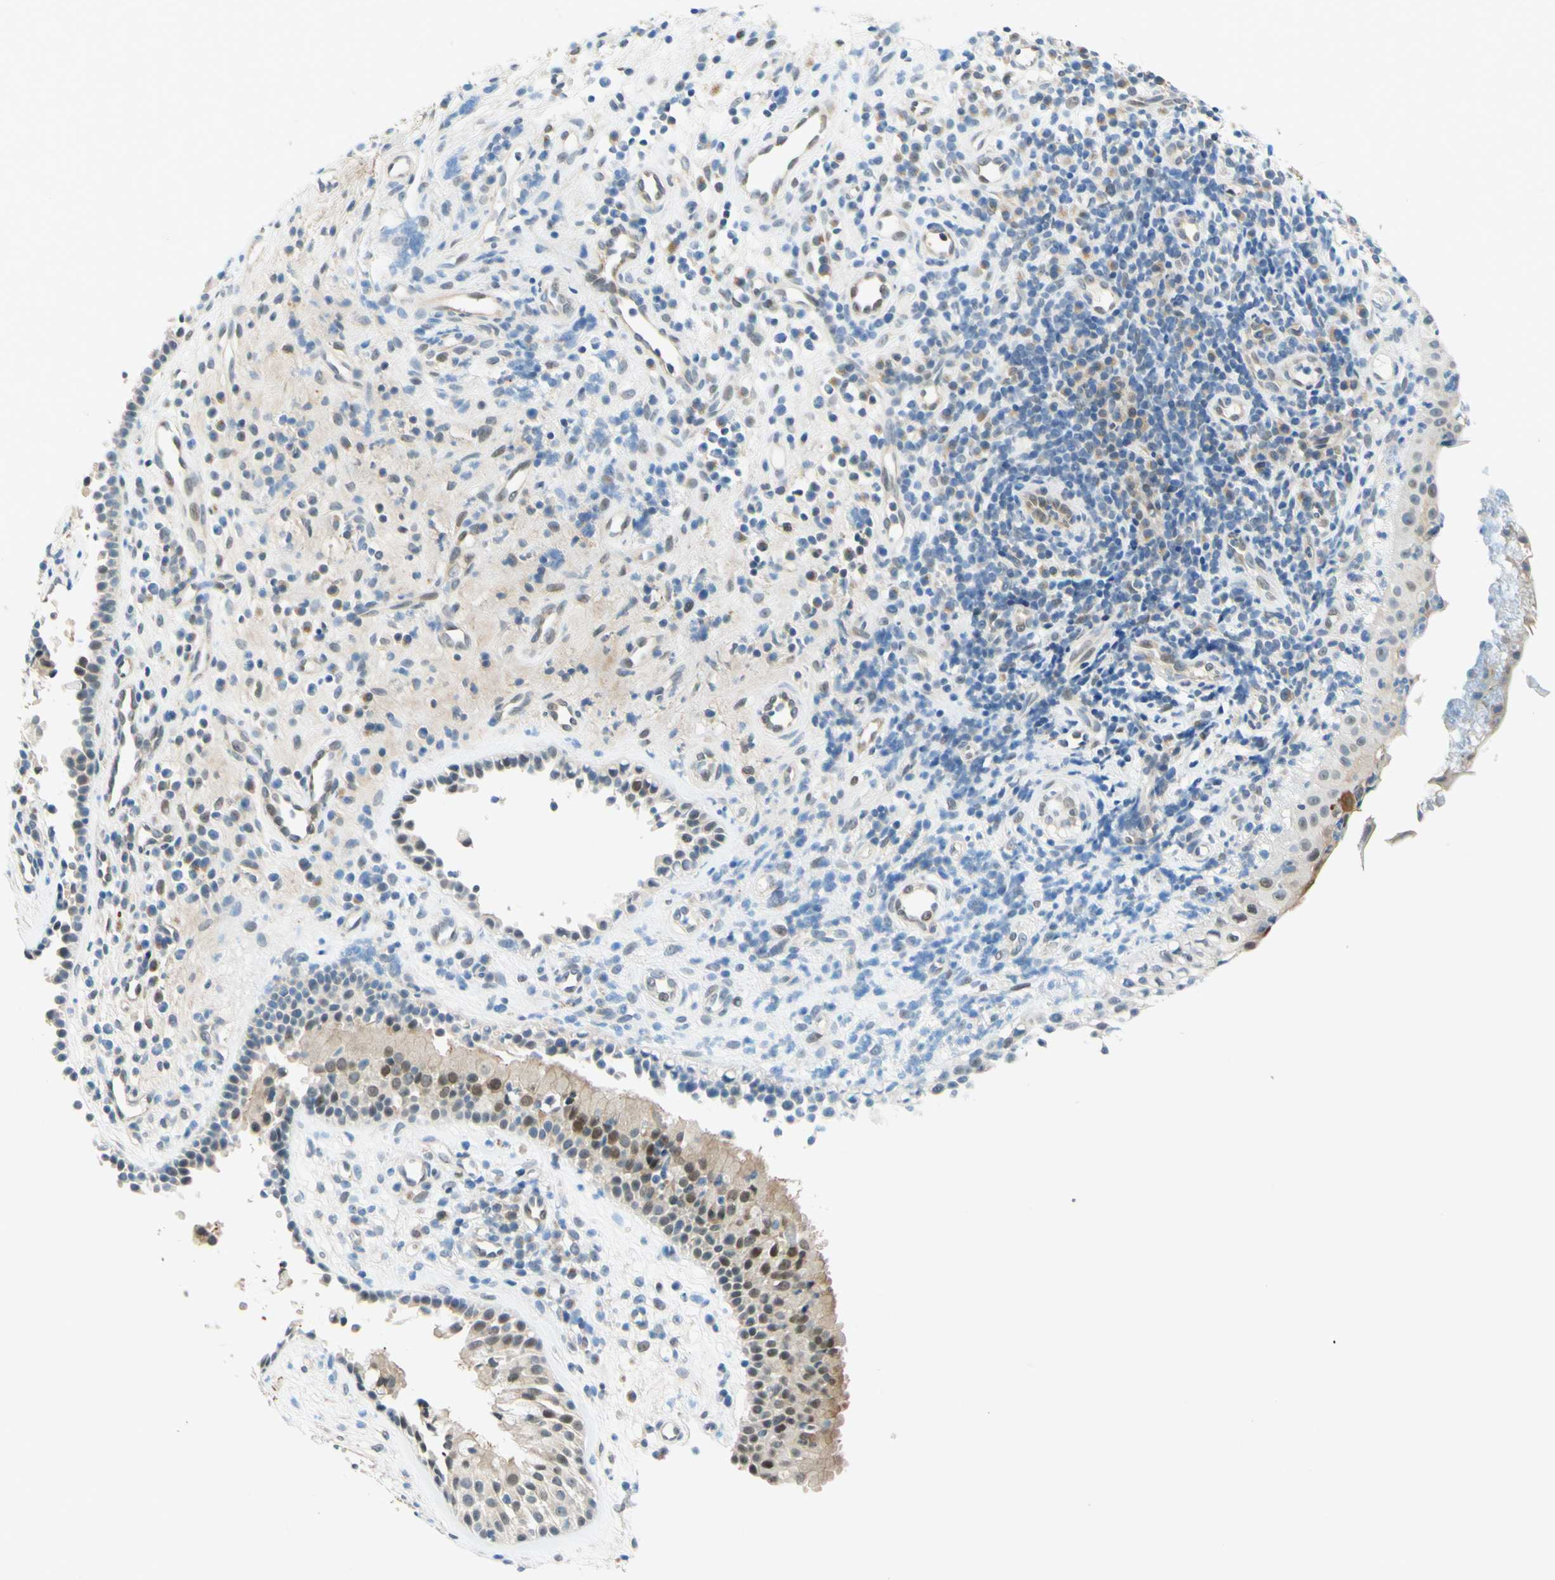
{"staining": {"intensity": "weak", "quantity": "25%-75%", "location": "cytoplasmic/membranous,nuclear"}, "tissue": "nasopharynx", "cell_type": "Respiratory epithelial cells", "image_type": "normal", "snomed": [{"axis": "morphology", "description": "Normal tissue, NOS"}, {"axis": "topography", "description": "Nasopharynx"}], "caption": "DAB immunohistochemical staining of benign human nasopharynx demonstrates weak cytoplasmic/membranous,nuclear protein positivity in about 25%-75% of respiratory epithelial cells.", "gene": "C2CD2L", "patient": {"sex": "female", "age": 51}}